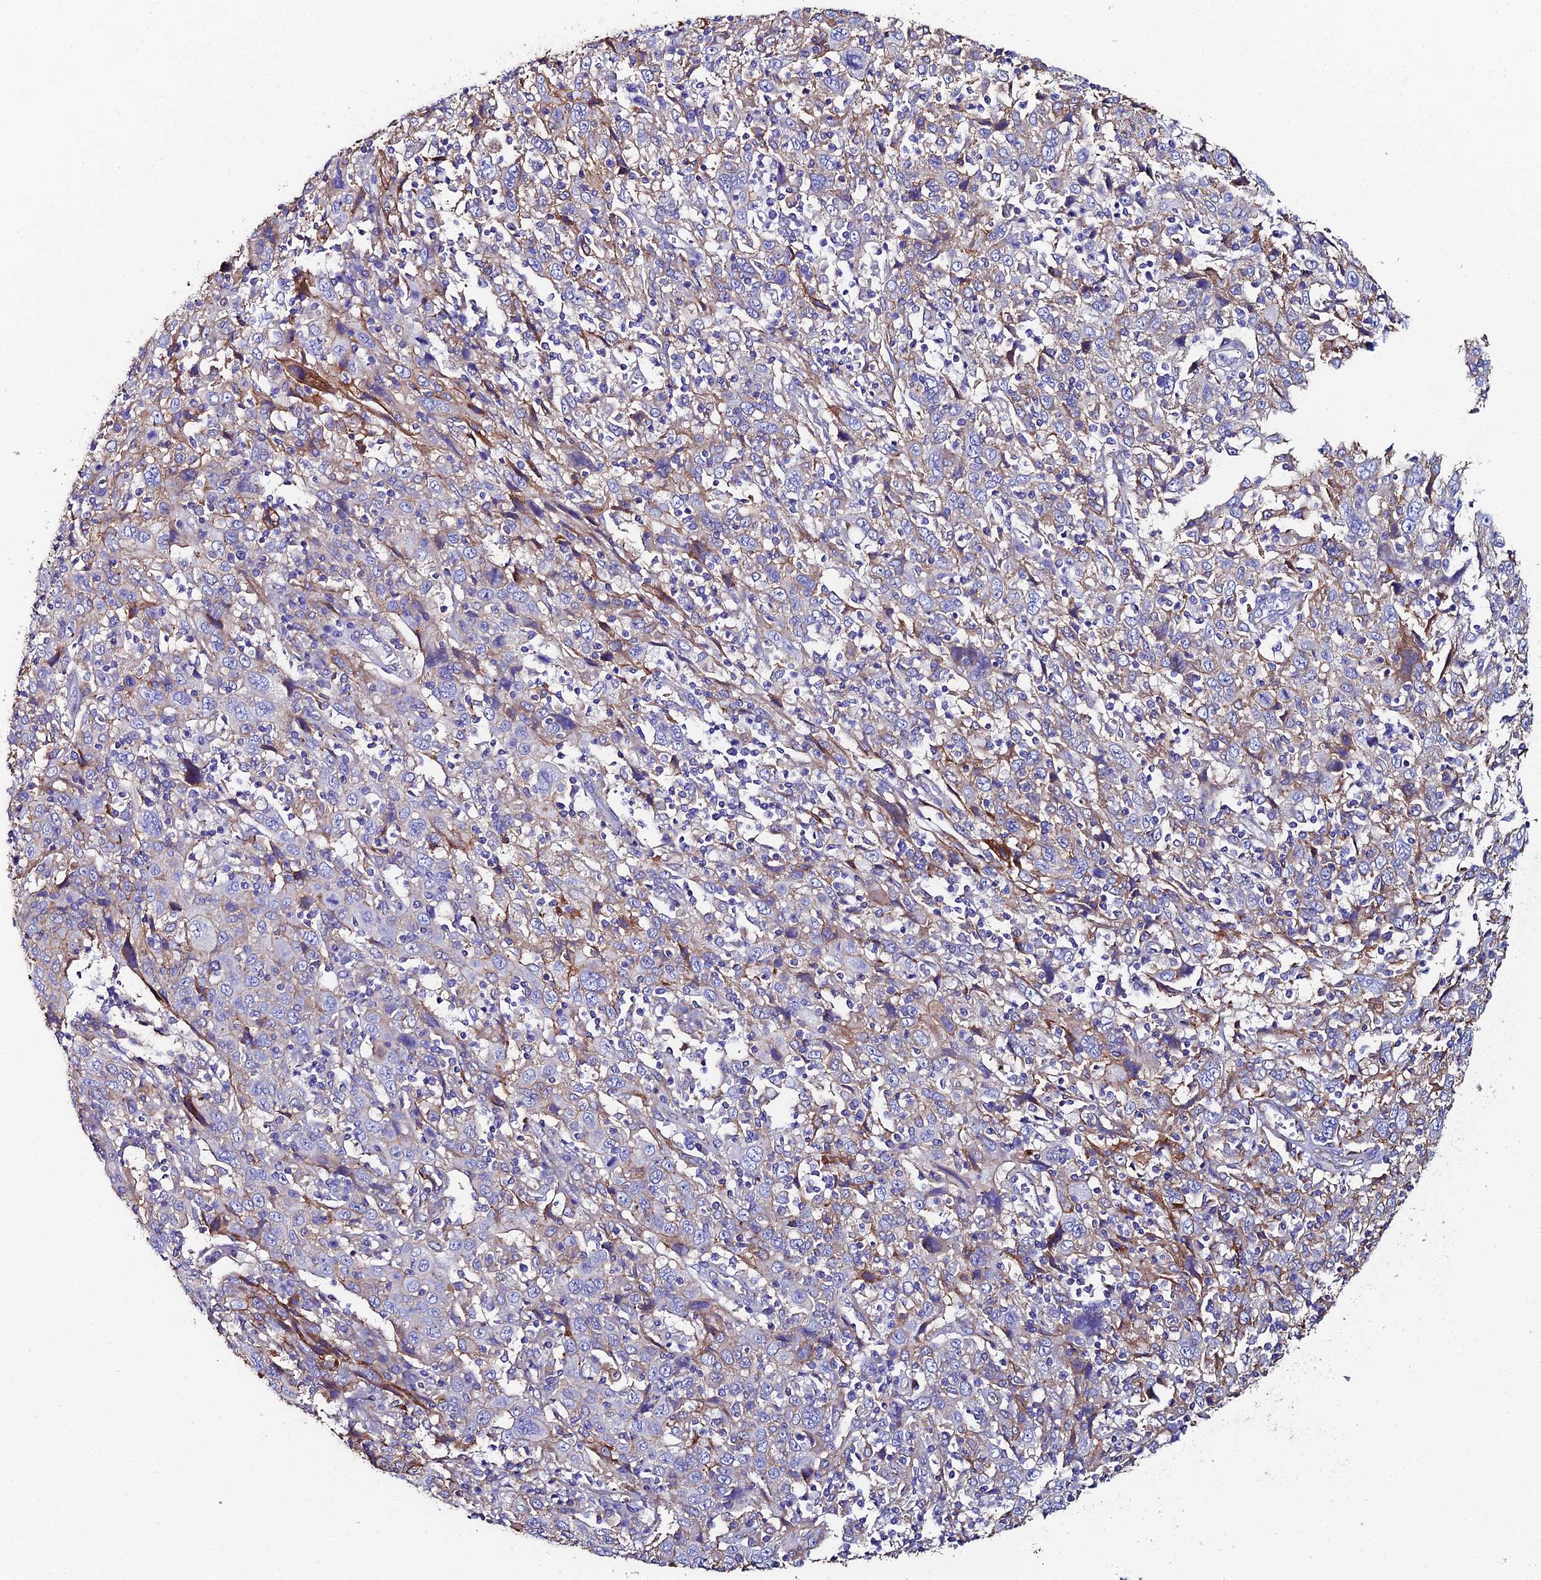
{"staining": {"intensity": "moderate", "quantity": "25%-75%", "location": "cytoplasmic/membranous"}, "tissue": "cervical cancer", "cell_type": "Tumor cells", "image_type": "cancer", "snomed": [{"axis": "morphology", "description": "Squamous cell carcinoma, NOS"}, {"axis": "topography", "description": "Cervix"}], "caption": "Moderate cytoplasmic/membranous protein positivity is seen in approximately 25%-75% of tumor cells in cervical cancer. The staining was performed using DAB (3,3'-diaminobenzidine), with brown indicating positive protein expression. Nuclei are stained blue with hematoxylin.", "gene": "C6", "patient": {"sex": "female", "age": 46}}